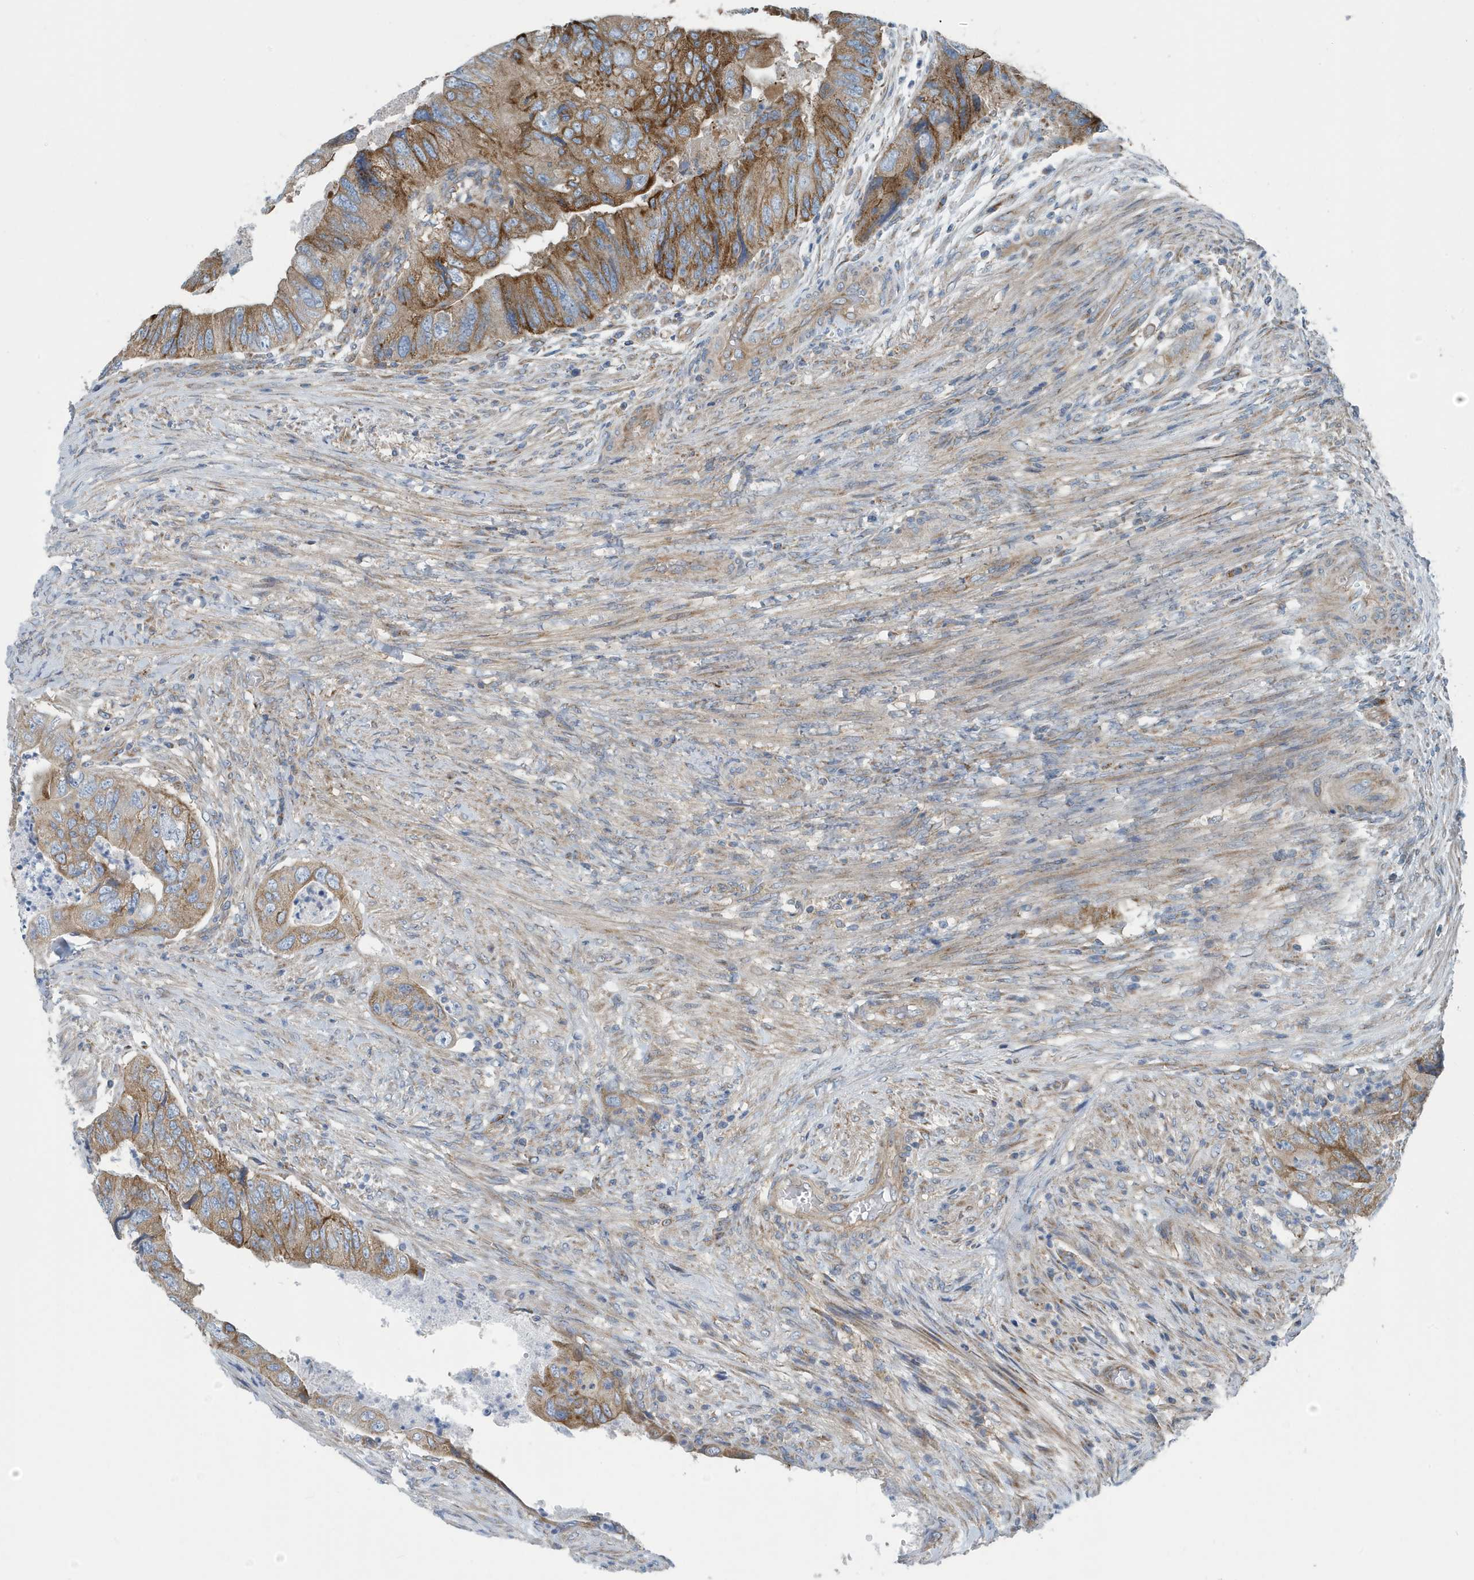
{"staining": {"intensity": "moderate", "quantity": ">75%", "location": "cytoplasmic/membranous"}, "tissue": "colorectal cancer", "cell_type": "Tumor cells", "image_type": "cancer", "snomed": [{"axis": "morphology", "description": "Adenocarcinoma, NOS"}, {"axis": "topography", "description": "Rectum"}], "caption": "Immunohistochemistry image of human colorectal cancer (adenocarcinoma) stained for a protein (brown), which demonstrates medium levels of moderate cytoplasmic/membranous staining in about >75% of tumor cells.", "gene": "PPM1M", "patient": {"sex": "male", "age": 63}}